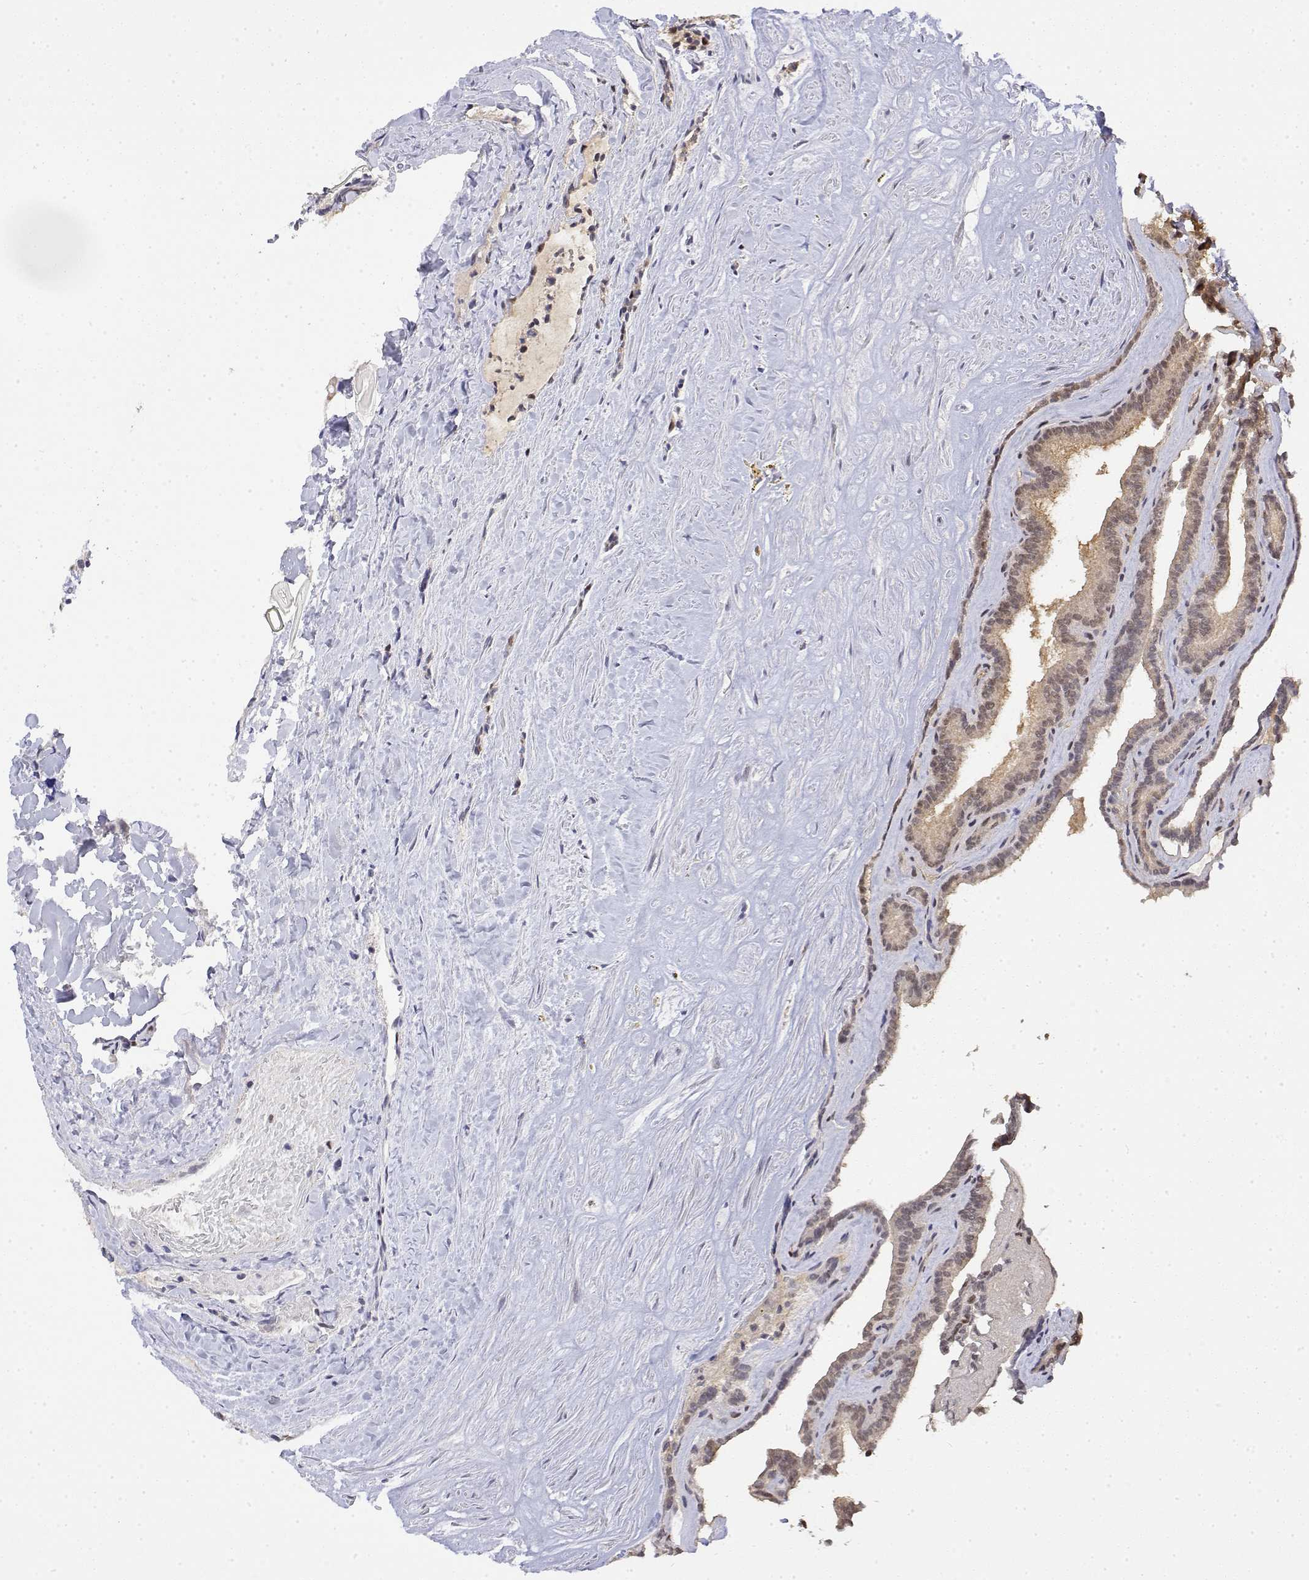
{"staining": {"intensity": "weak", "quantity": ">75%", "location": "nuclear"}, "tissue": "thyroid cancer", "cell_type": "Tumor cells", "image_type": "cancer", "snomed": [{"axis": "morphology", "description": "Papillary adenocarcinoma, NOS"}, {"axis": "topography", "description": "Thyroid gland"}], "caption": "Immunohistochemistry histopathology image of human thyroid cancer stained for a protein (brown), which demonstrates low levels of weak nuclear positivity in about >75% of tumor cells.", "gene": "TPI1", "patient": {"sex": "female", "age": 21}}